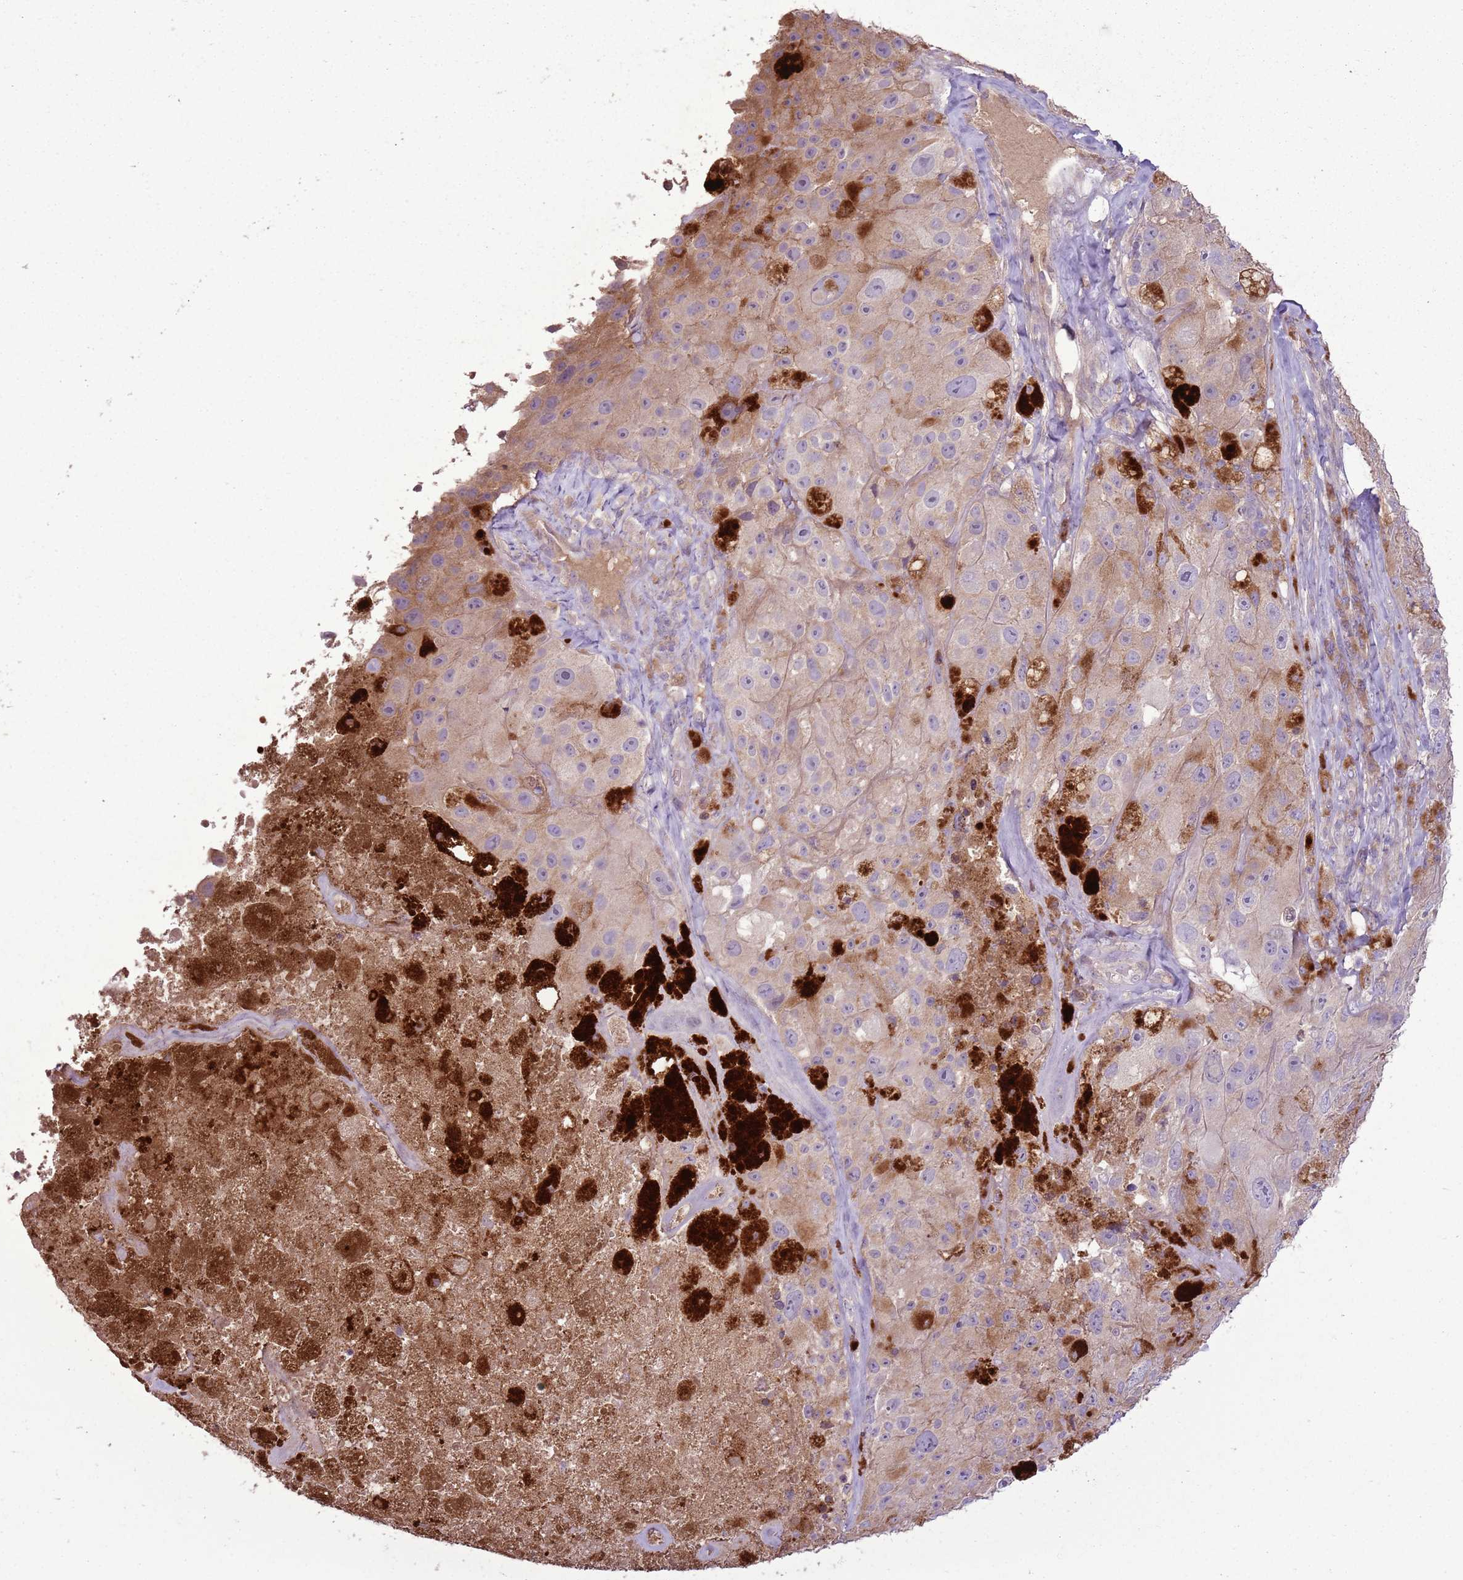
{"staining": {"intensity": "weak", "quantity": "<25%", "location": "cytoplasmic/membranous"}, "tissue": "melanoma", "cell_type": "Tumor cells", "image_type": "cancer", "snomed": [{"axis": "morphology", "description": "Malignant melanoma, Metastatic site"}, {"axis": "topography", "description": "Lymph node"}], "caption": "This is an IHC photomicrograph of human malignant melanoma (metastatic site). There is no expression in tumor cells.", "gene": "ANKRD24", "patient": {"sex": "male", "age": 62}}